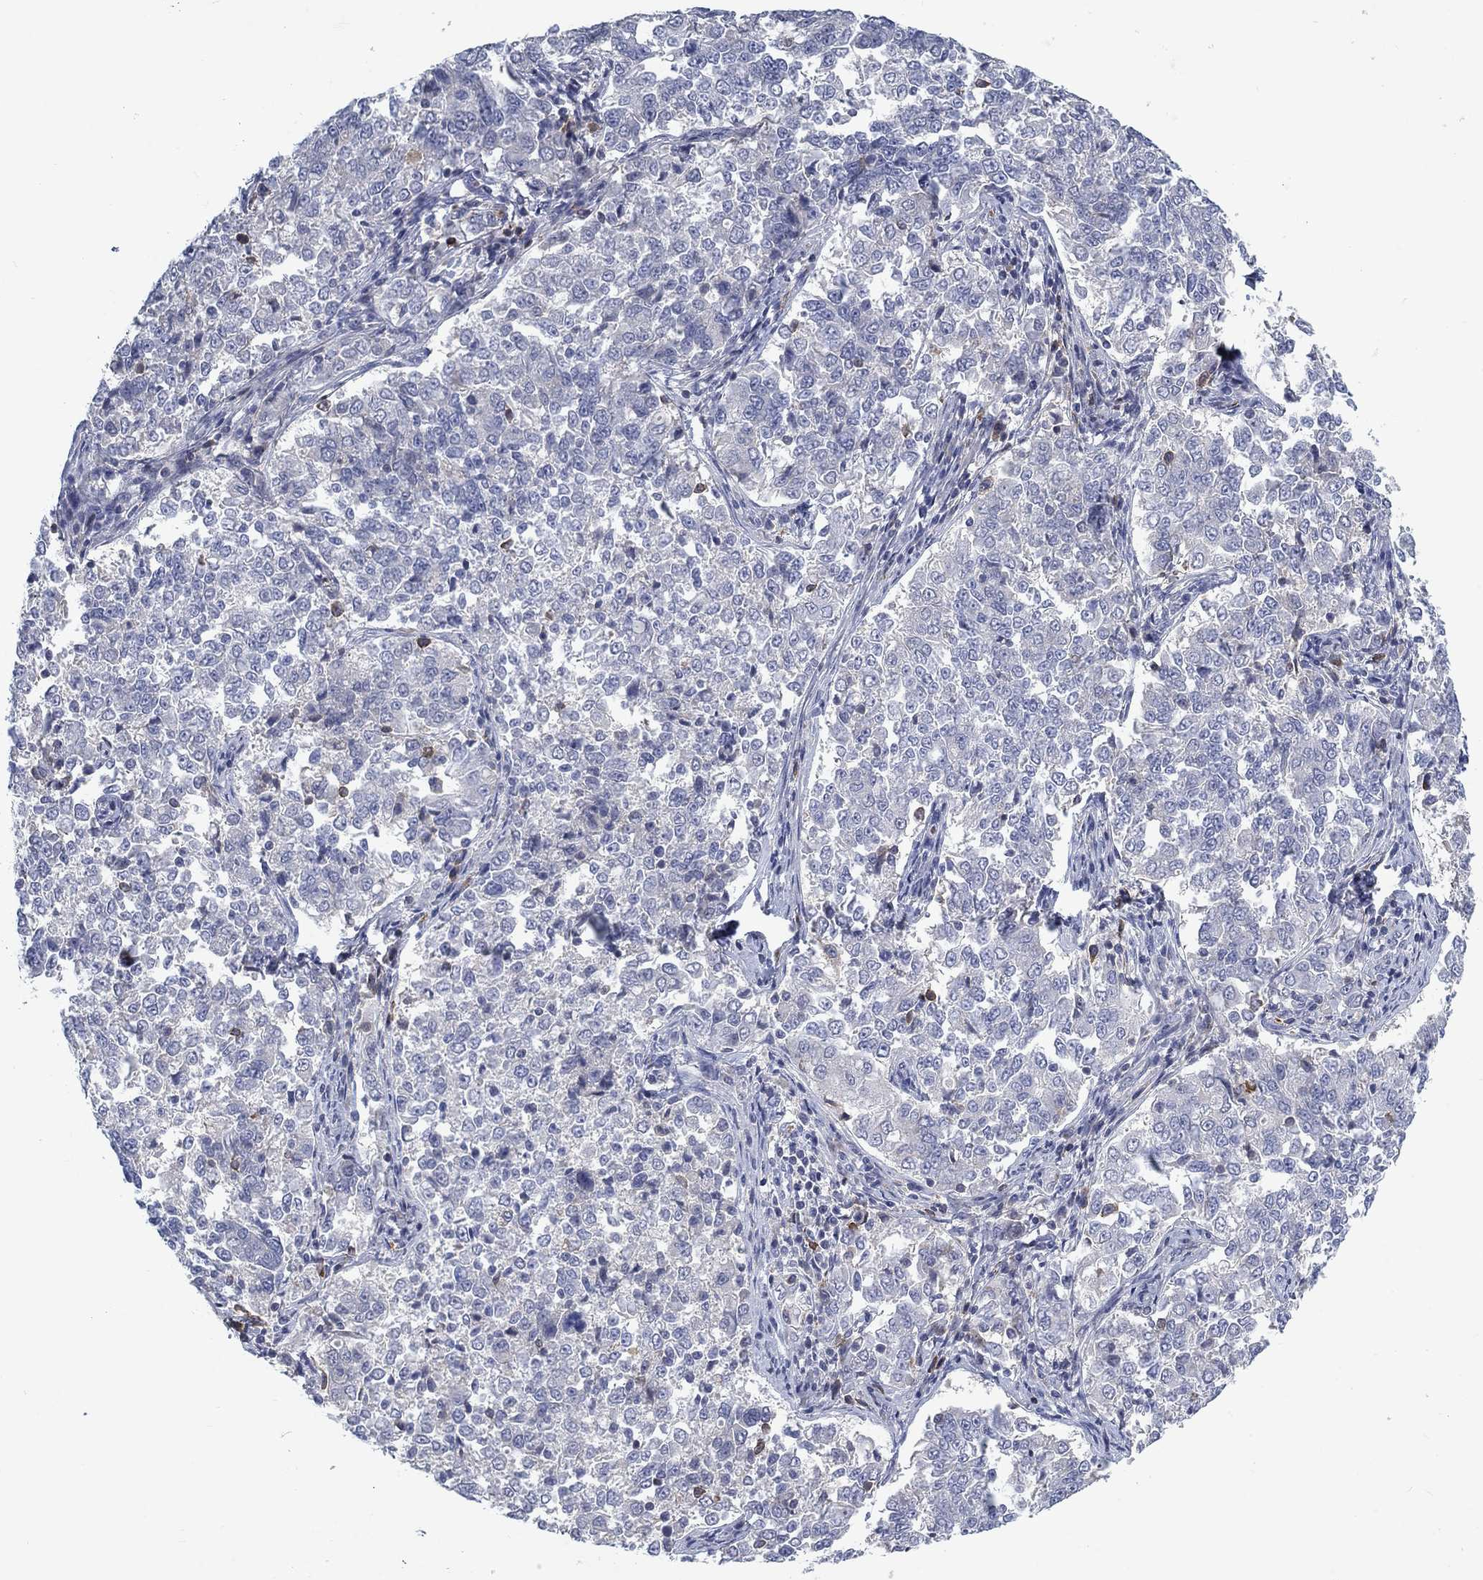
{"staining": {"intensity": "weak", "quantity": "<25%", "location": "cytoplasmic/membranous"}, "tissue": "endometrial cancer", "cell_type": "Tumor cells", "image_type": "cancer", "snomed": [{"axis": "morphology", "description": "Adenocarcinoma, NOS"}, {"axis": "topography", "description": "Endometrium"}], "caption": "Immunohistochemistry (IHC) photomicrograph of human adenocarcinoma (endometrial) stained for a protein (brown), which reveals no expression in tumor cells.", "gene": "KIF15", "patient": {"sex": "female", "age": 43}}